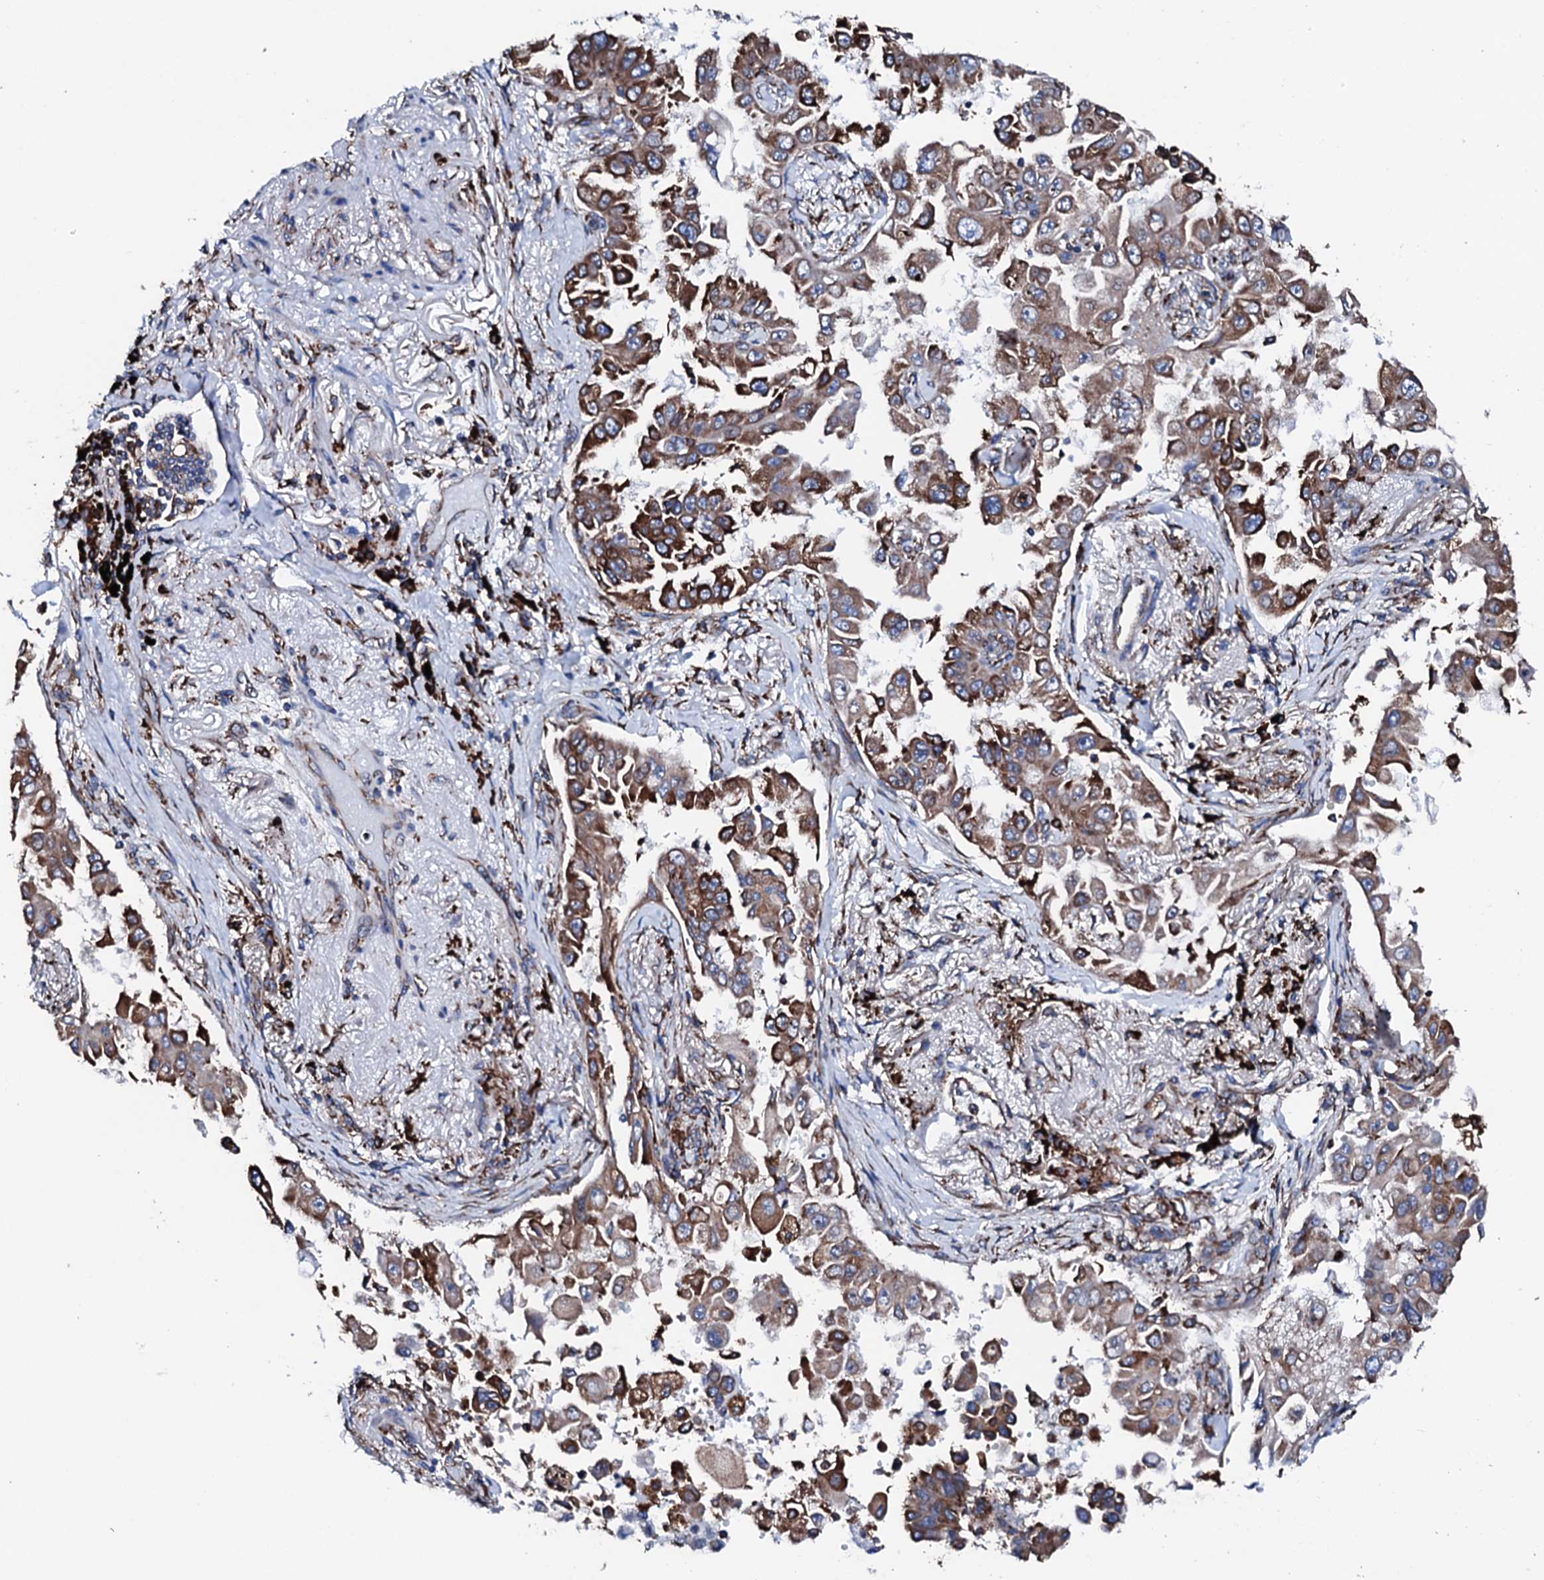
{"staining": {"intensity": "moderate", "quantity": ">75%", "location": "cytoplasmic/membranous"}, "tissue": "lung cancer", "cell_type": "Tumor cells", "image_type": "cancer", "snomed": [{"axis": "morphology", "description": "Adenocarcinoma, NOS"}, {"axis": "topography", "description": "Lung"}], "caption": "IHC histopathology image of lung cancer stained for a protein (brown), which reveals medium levels of moderate cytoplasmic/membranous expression in about >75% of tumor cells.", "gene": "AMDHD1", "patient": {"sex": "female", "age": 67}}